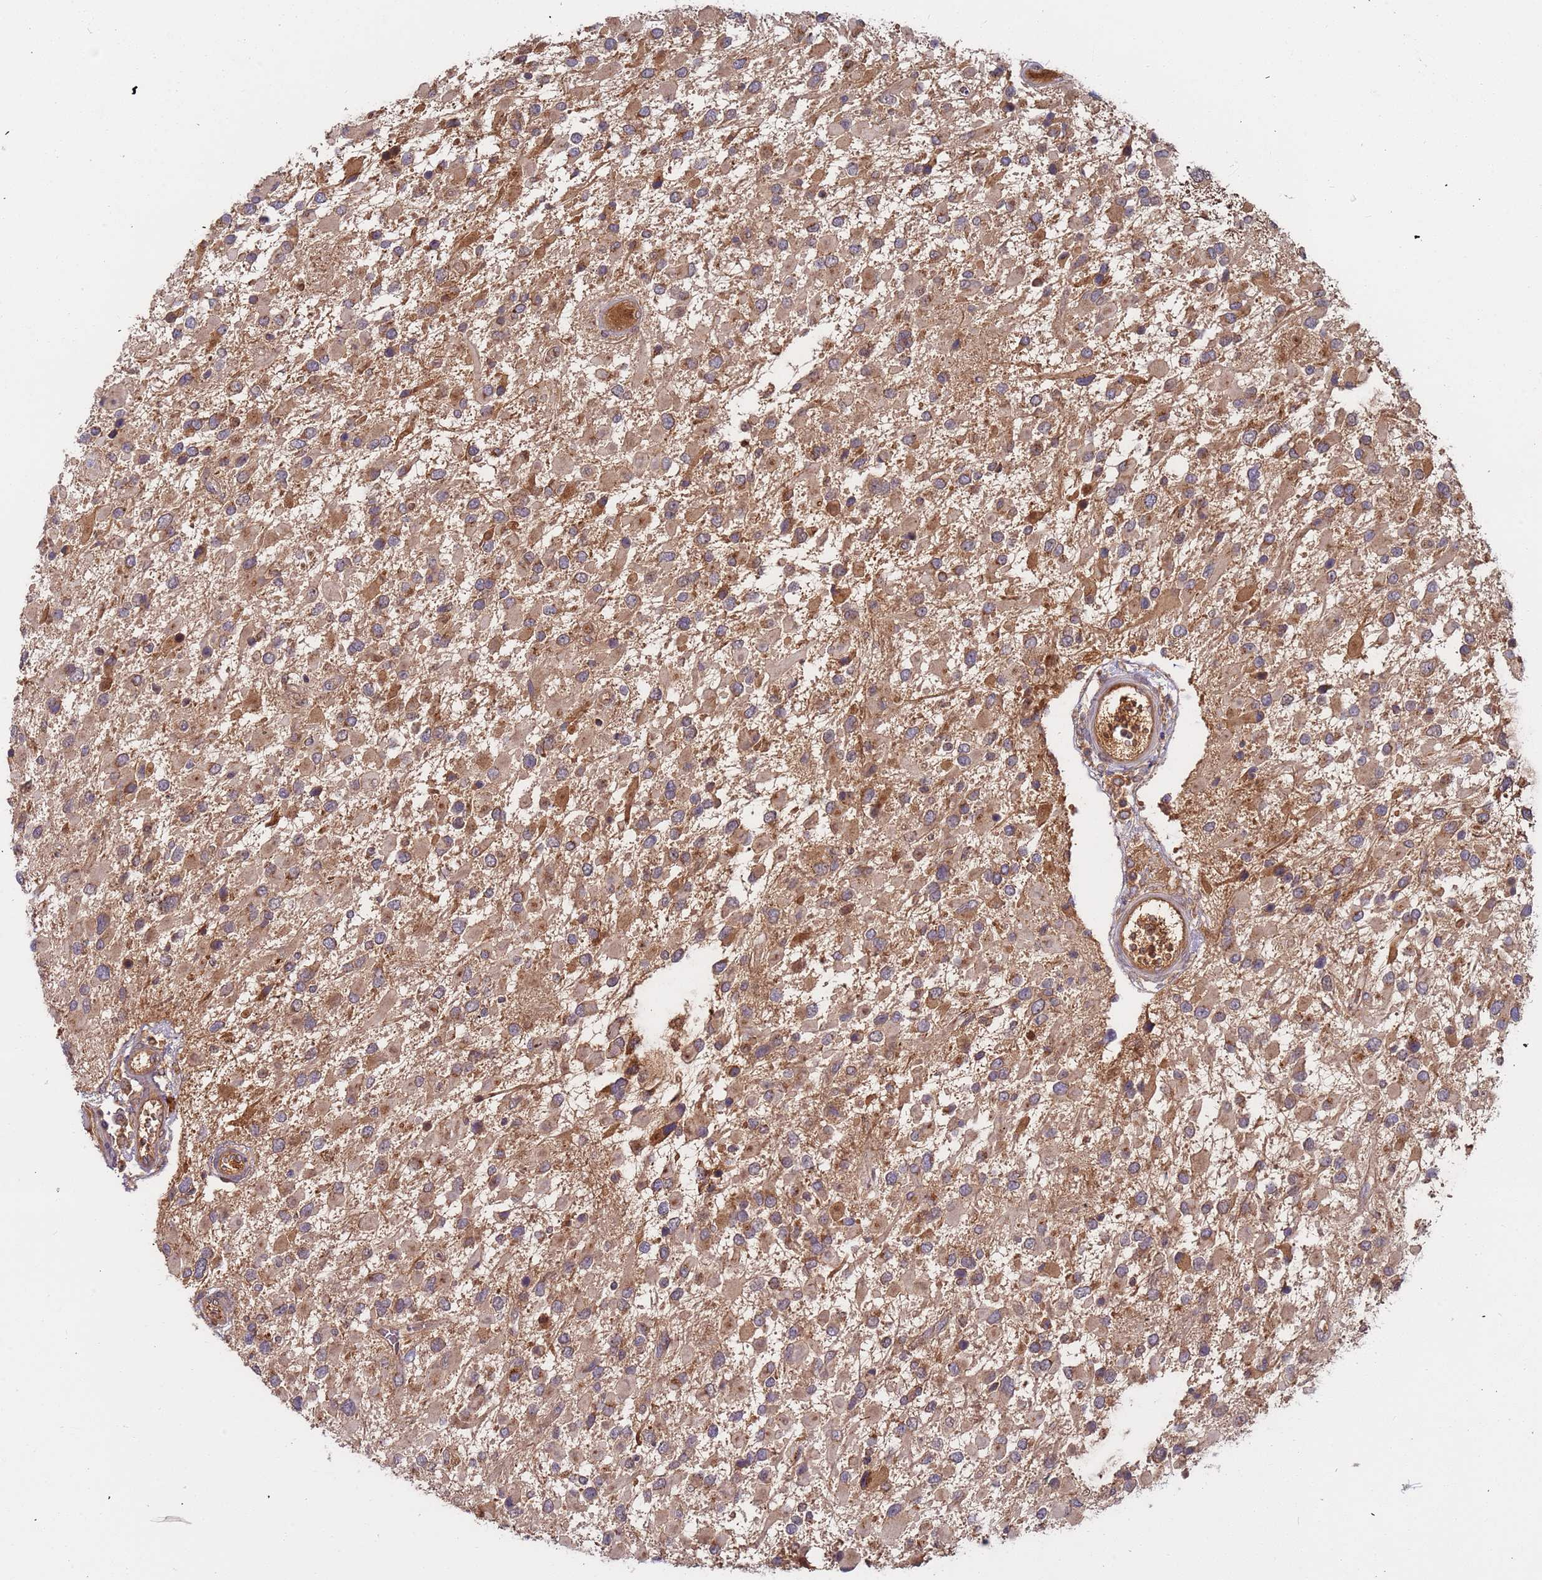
{"staining": {"intensity": "moderate", "quantity": ">75%", "location": "cytoplasmic/membranous"}, "tissue": "glioma", "cell_type": "Tumor cells", "image_type": "cancer", "snomed": [{"axis": "morphology", "description": "Glioma, malignant, High grade"}, {"axis": "topography", "description": "Brain"}], "caption": "Immunohistochemical staining of human glioma reveals medium levels of moderate cytoplasmic/membranous staining in approximately >75% of tumor cells.", "gene": "OR5A2", "patient": {"sex": "male", "age": 53}}